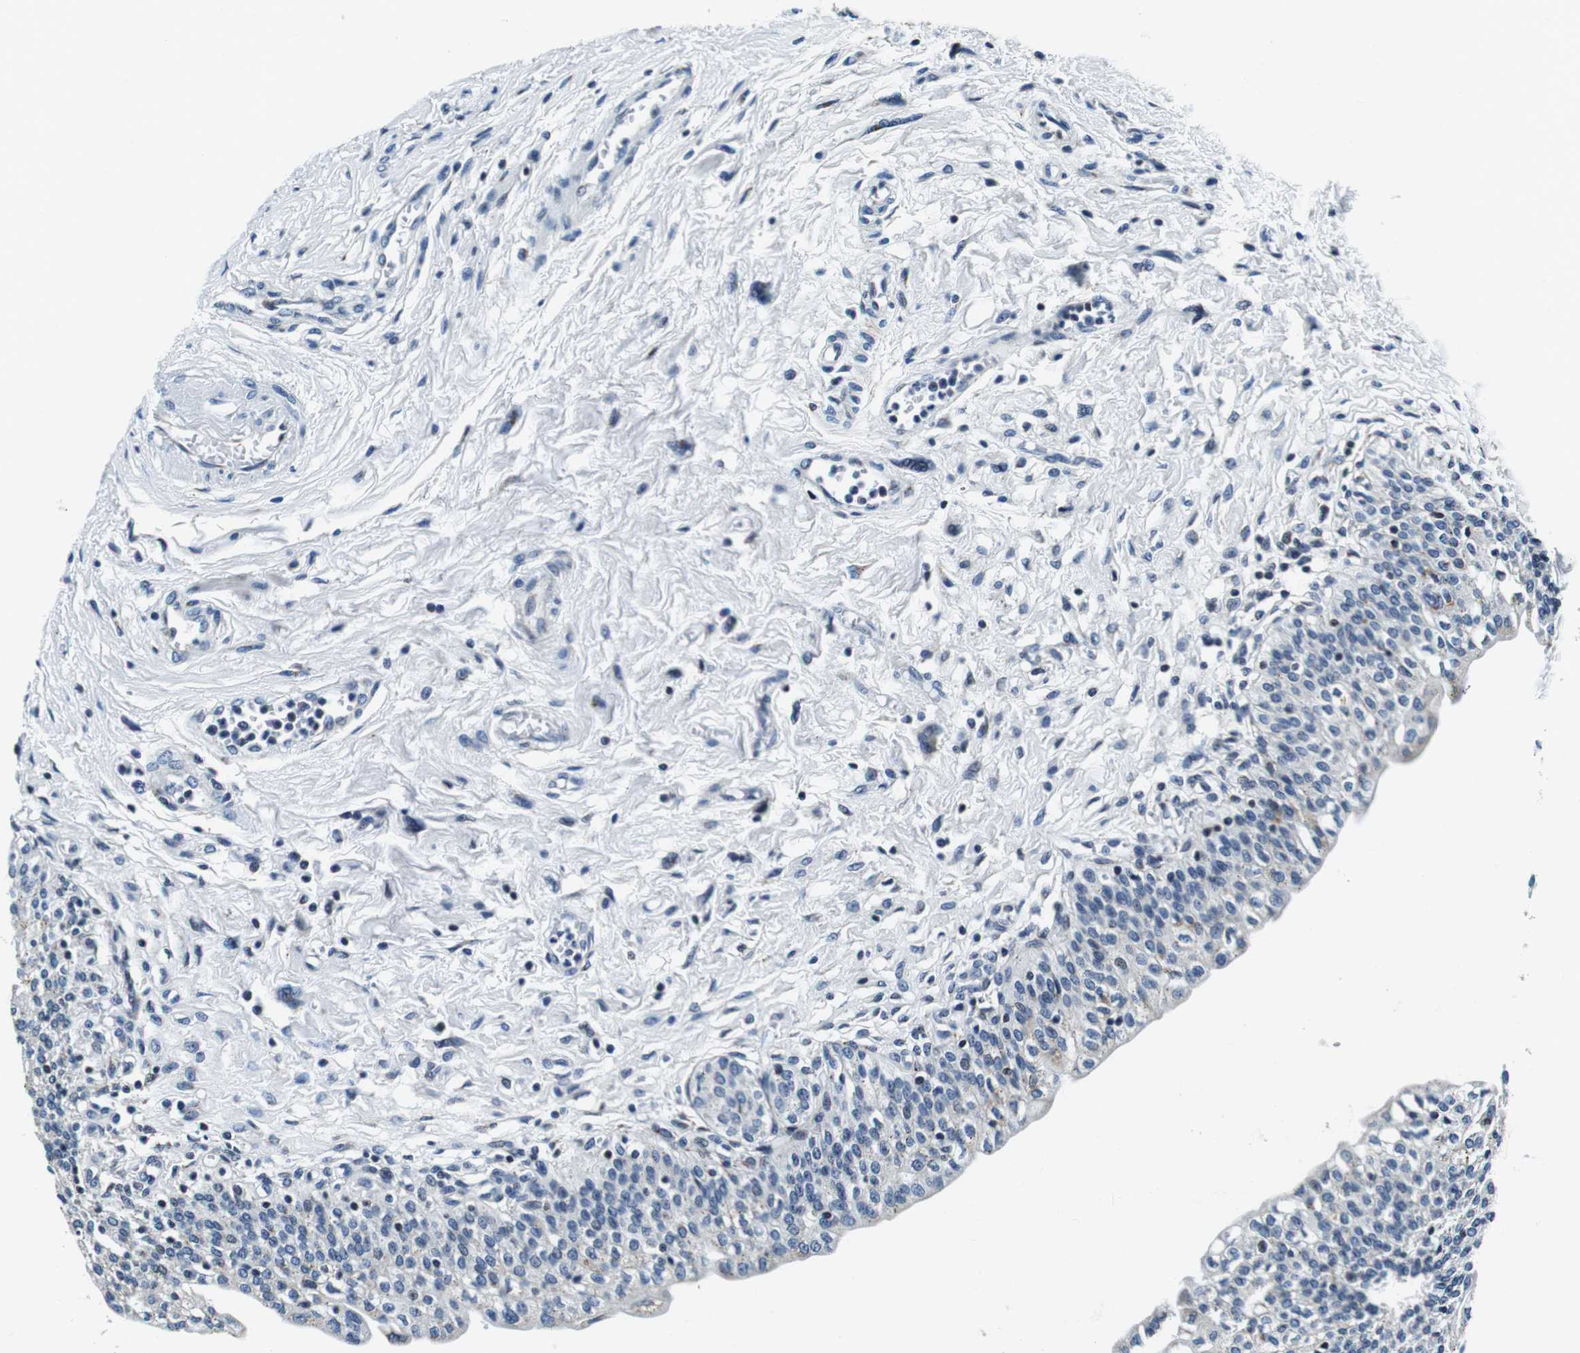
{"staining": {"intensity": "moderate", "quantity": "25%-75%", "location": "cytoplasmic/membranous"}, "tissue": "urinary bladder", "cell_type": "Urothelial cells", "image_type": "normal", "snomed": [{"axis": "morphology", "description": "Normal tissue, NOS"}, {"axis": "topography", "description": "Urinary bladder"}], "caption": "Urinary bladder stained with IHC shows moderate cytoplasmic/membranous expression in approximately 25%-75% of urothelial cells. Using DAB (3,3'-diaminobenzidine) (brown) and hematoxylin (blue) stains, captured at high magnification using brightfield microscopy.", "gene": "FAR2", "patient": {"sex": "male", "age": 55}}